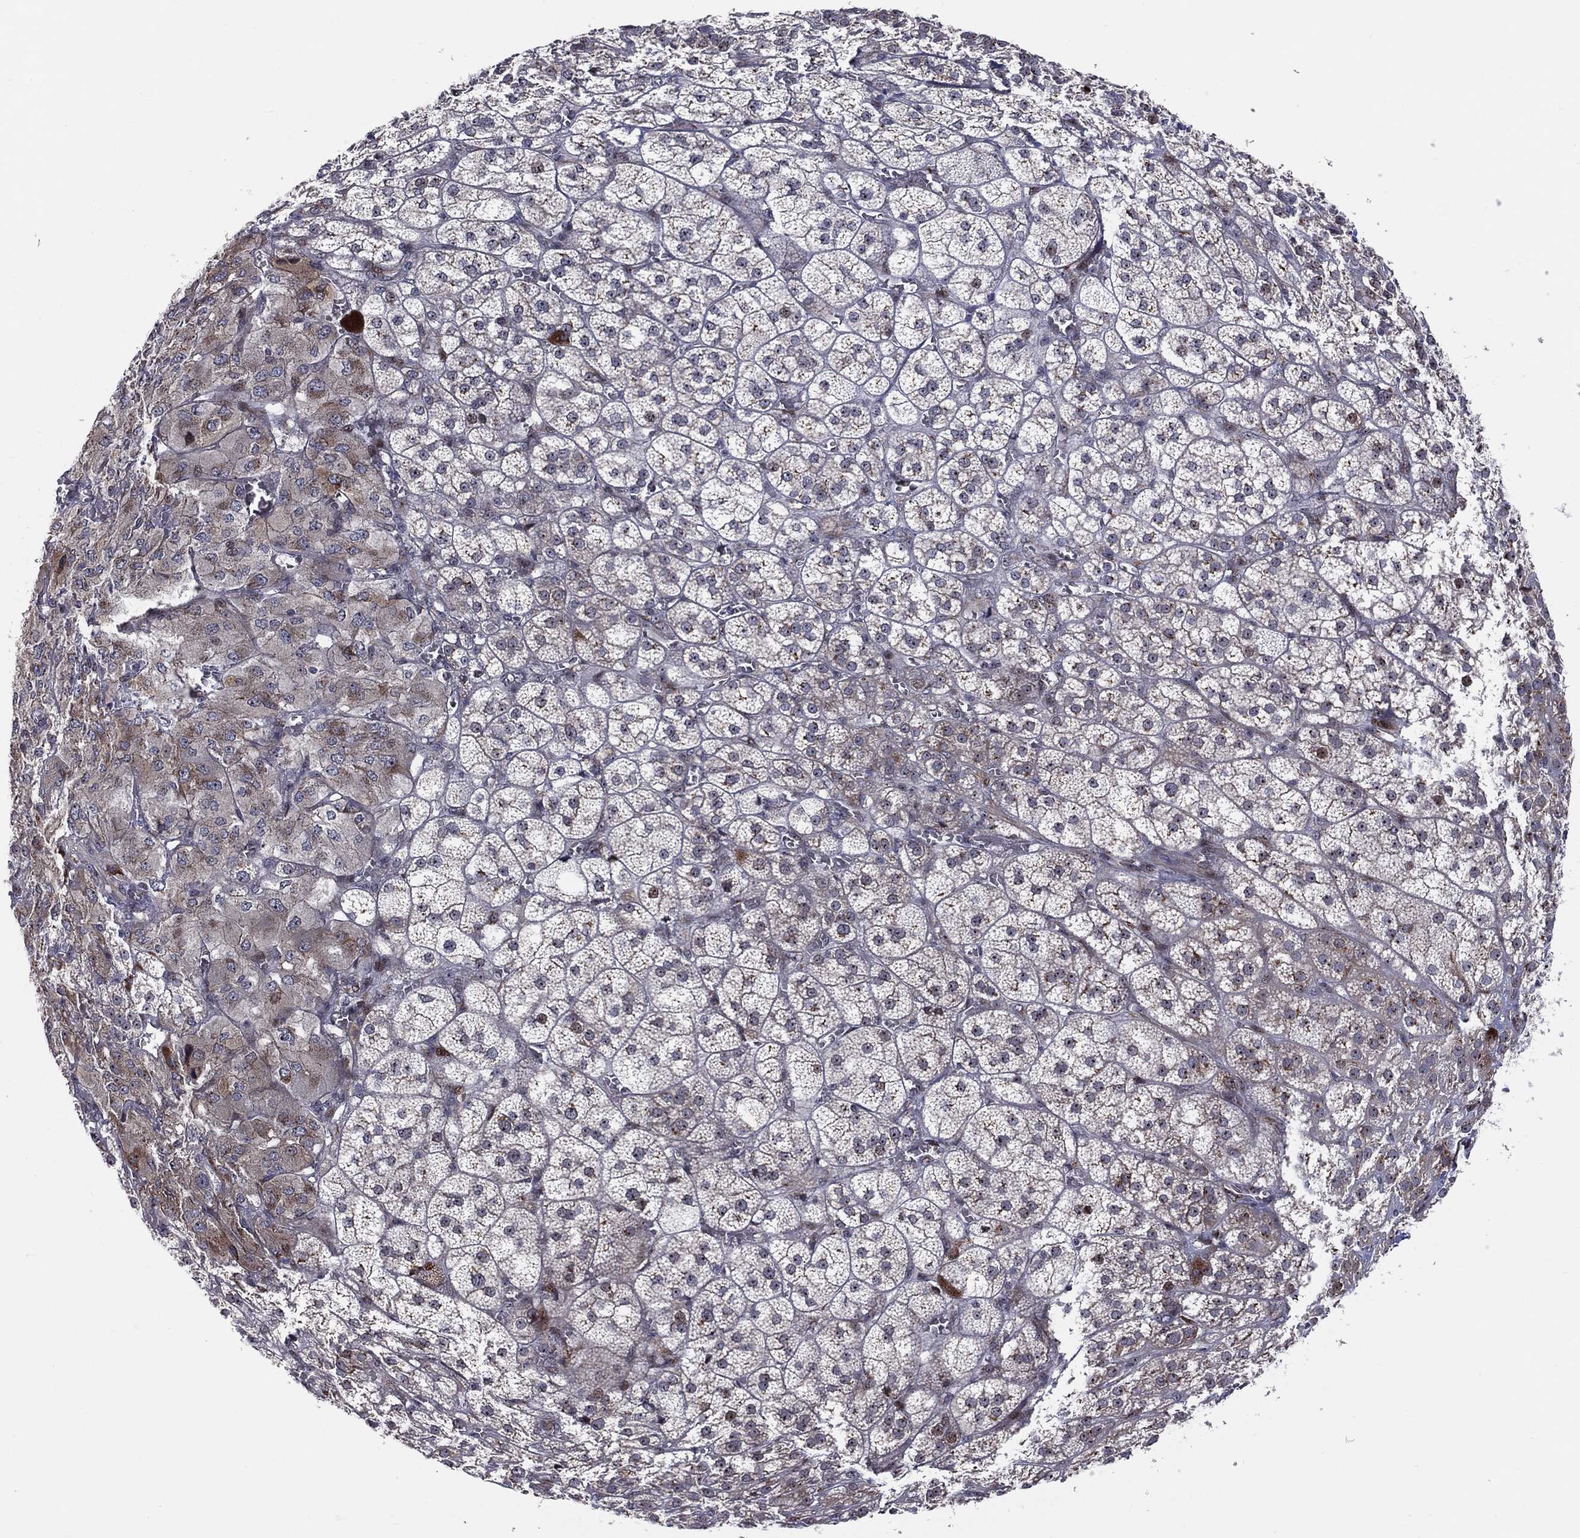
{"staining": {"intensity": "strong", "quantity": "<25%", "location": "cytoplasmic/membranous,nuclear"}, "tissue": "adrenal gland", "cell_type": "Glandular cells", "image_type": "normal", "snomed": [{"axis": "morphology", "description": "Normal tissue, NOS"}, {"axis": "topography", "description": "Adrenal gland"}], "caption": "Immunohistochemical staining of unremarkable adrenal gland reveals strong cytoplasmic/membranous,nuclear protein staining in about <25% of glandular cells.", "gene": "VHL", "patient": {"sex": "female", "age": 60}}